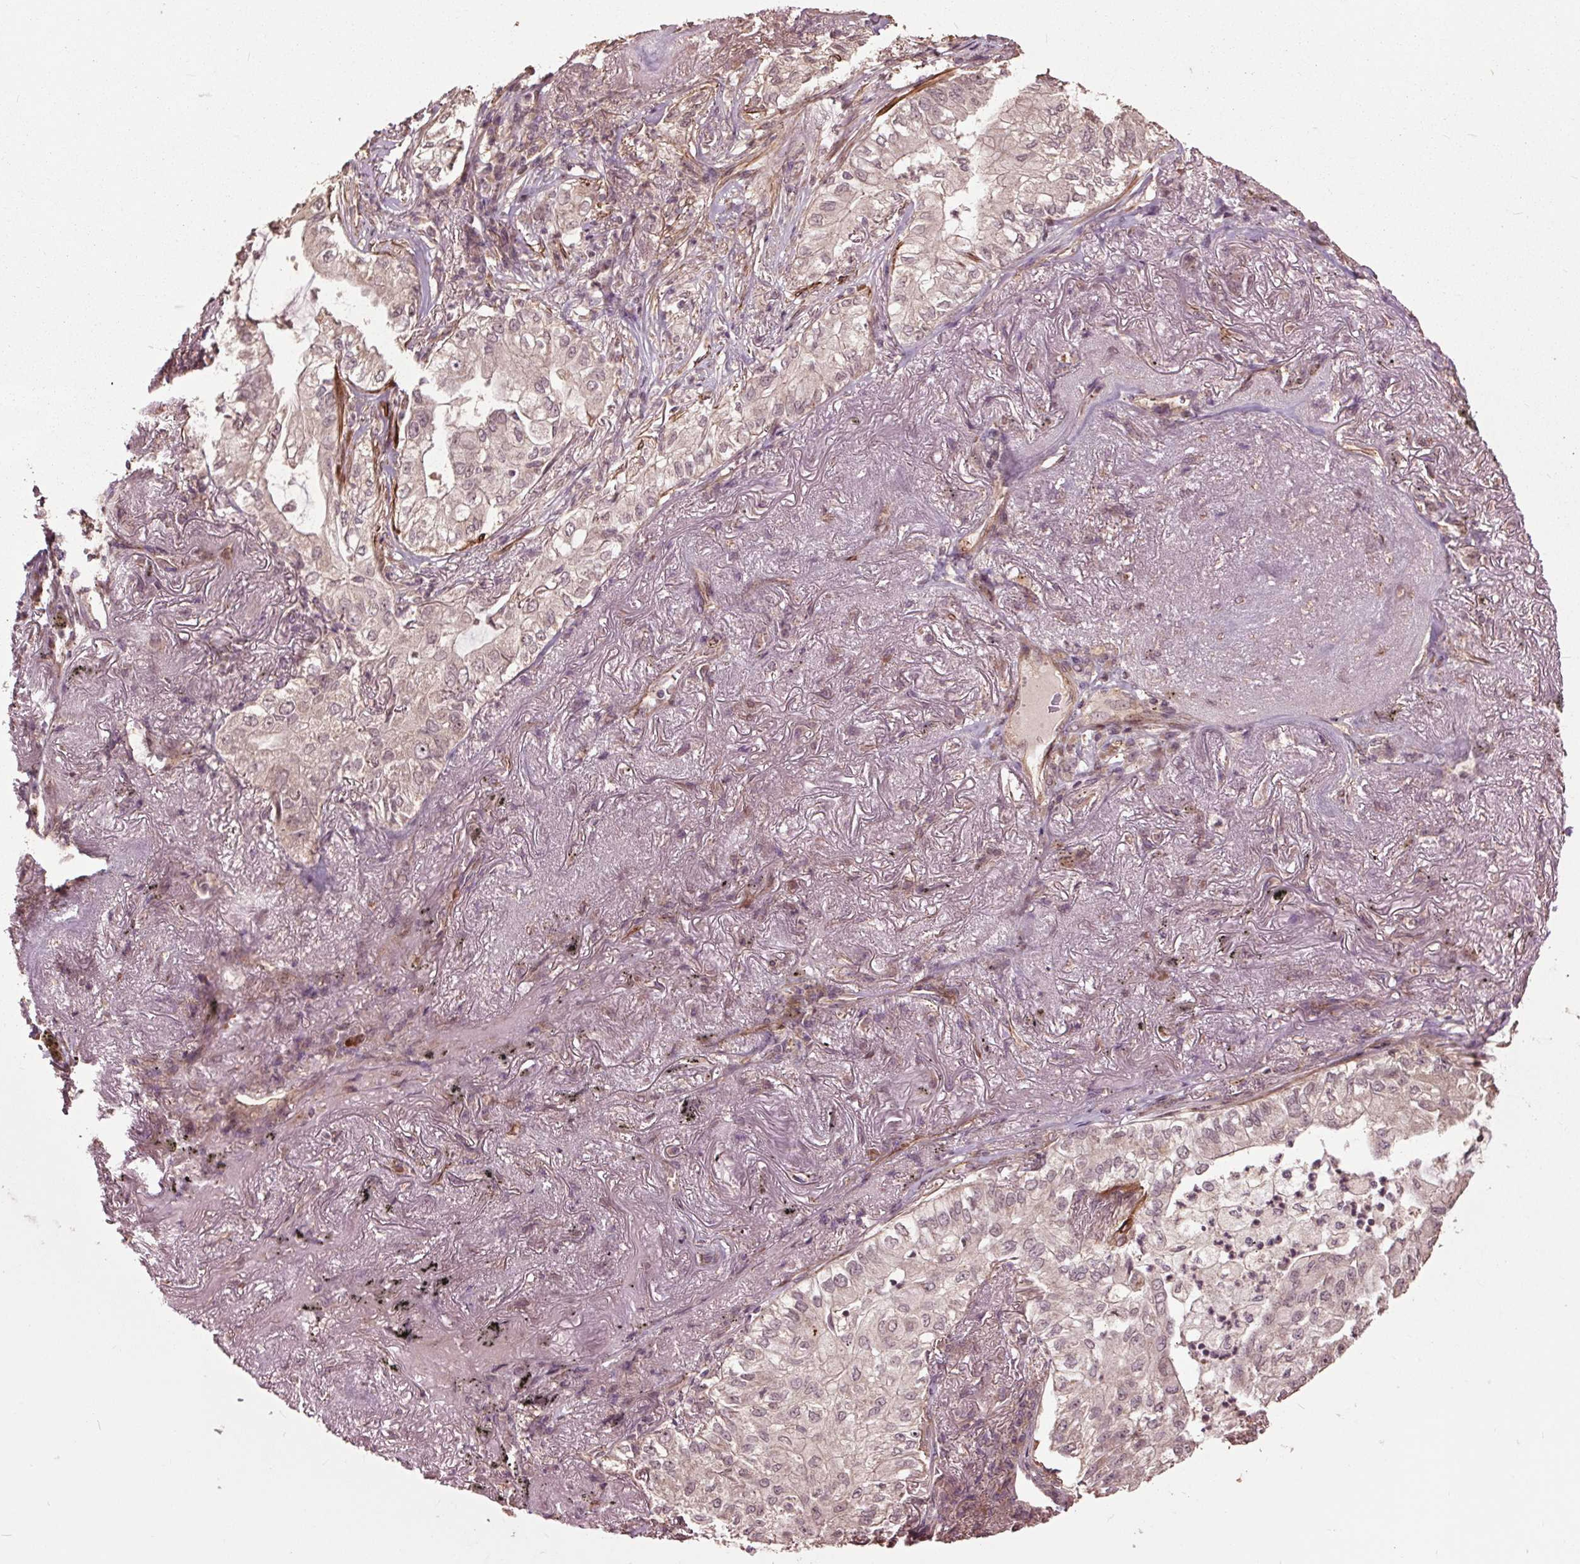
{"staining": {"intensity": "weak", "quantity": "<25%", "location": "cytoplasmic/membranous"}, "tissue": "lung cancer", "cell_type": "Tumor cells", "image_type": "cancer", "snomed": [{"axis": "morphology", "description": "Adenocarcinoma, NOS"}, {"axis": "topography", "description": "Lung"}], "caption": "IHC of human lung adenocarcinoma shows no expression in tumor cells. The staining was performed using DAB (3,3'-diaminobenzidine) to visualize the protein expression in brown, while the nuclei were stained in blue with hematoxylin (Magnification: 20x).", "gene": "CEP95", "patient": {"sex": "female", "age": 73}}